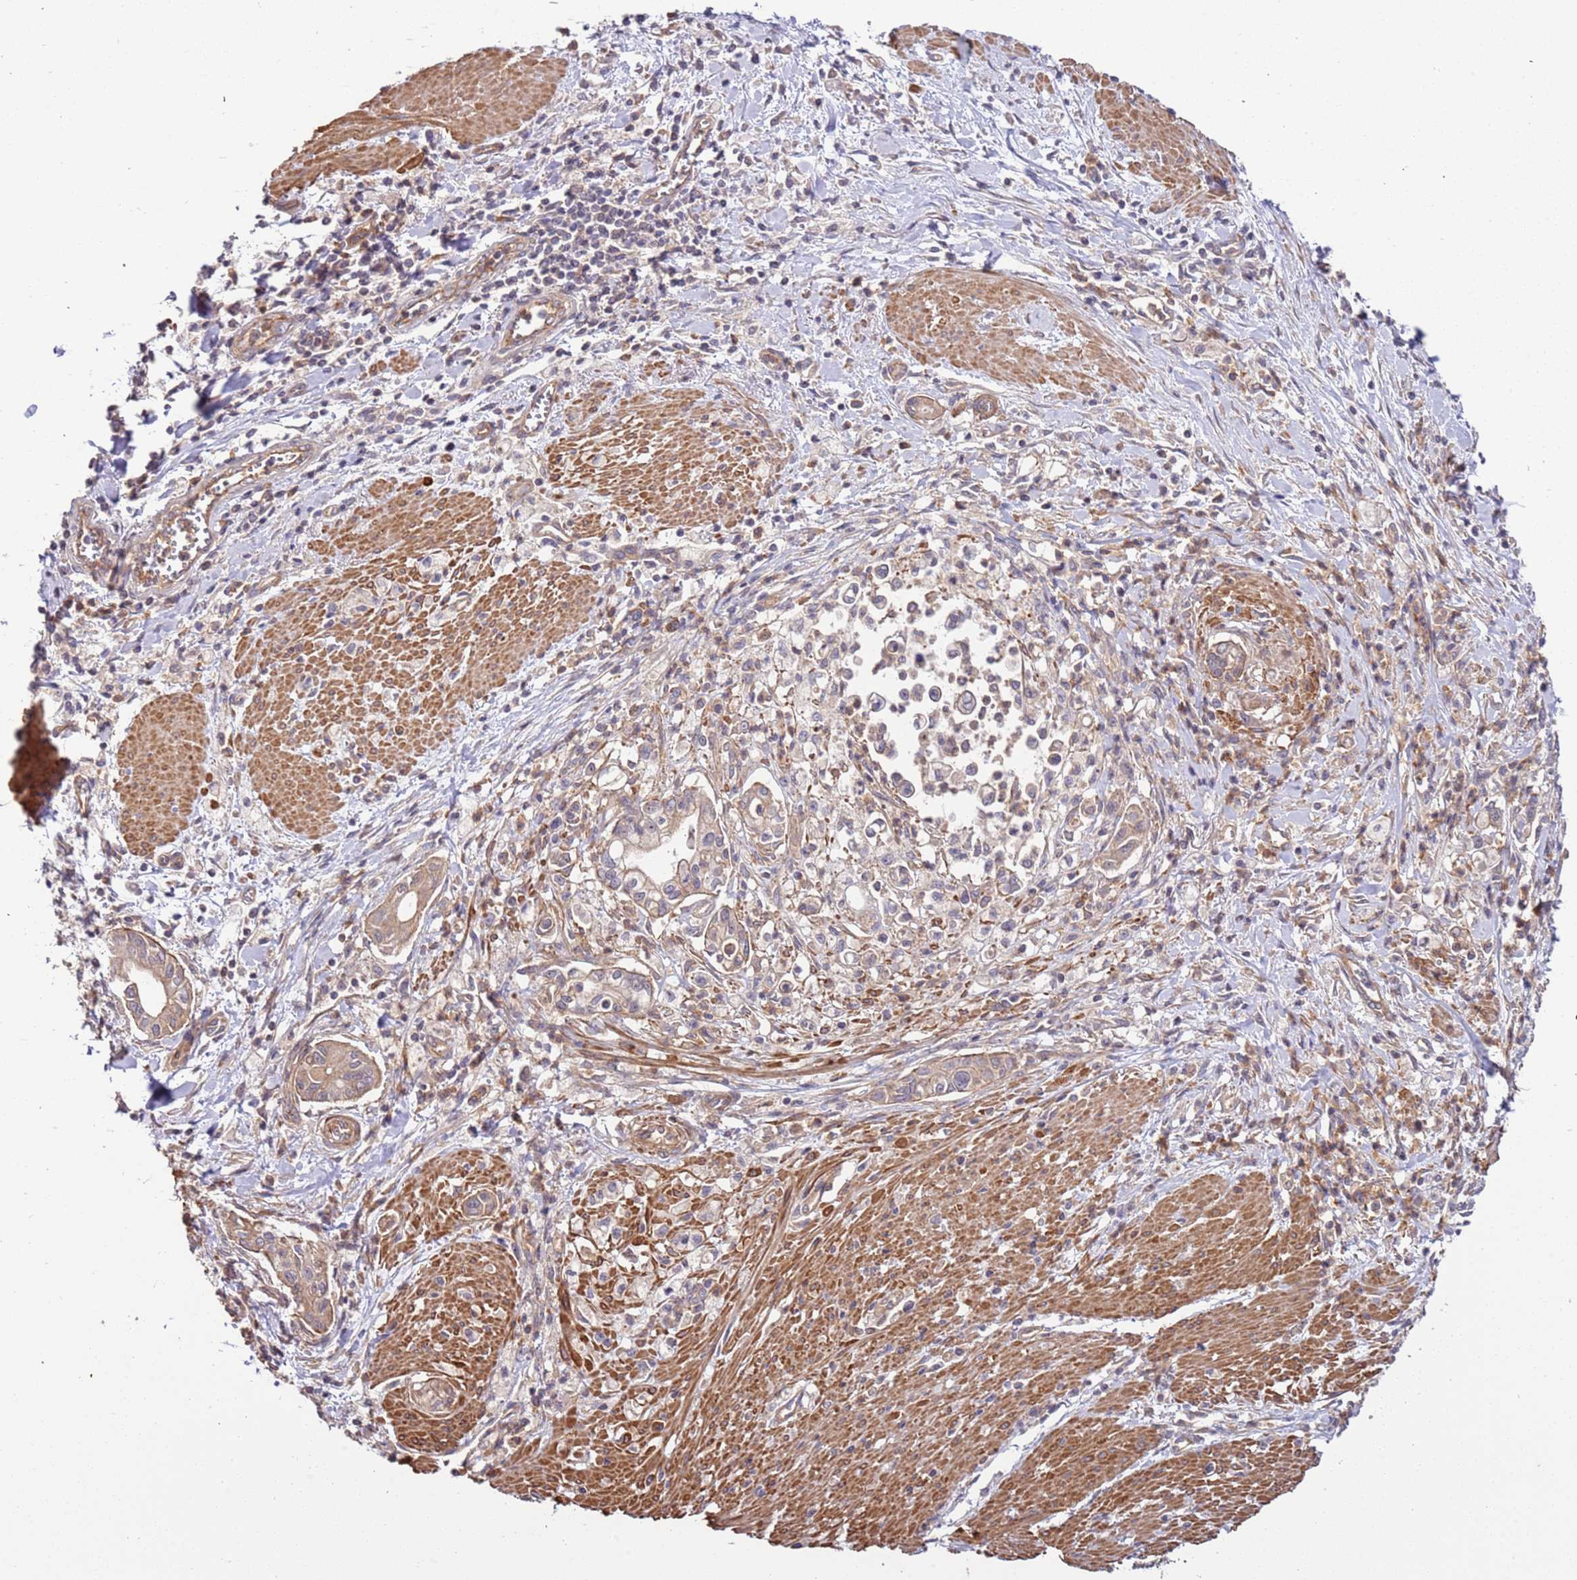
{"staining": {"intensity": "weak", "quantity": ">75%", "location": "cytoplasmic/membranous"}, "tissue": "pancreatic cancer", "cell_type": "Tumor cells", "image_type": "cancer", "snomed": [{"axis": "morphology", "description": "Adenocarcinoma, NOS"}, {"axis": "topography", "description": "Pancreas"}], "caption": "The photomicrograph reveals staining of pancreatic cancer (adenocarcinoma), revealing weak cytoplasmic/membranous protein staining (brown color) within tumor cells. (DAB (3,3'-diaminobenzidine) IHC, brown staining for protein, blue staining for nuclei).", "gene": "LAMB4", "patient": {"sex": "male", "age": 78}}